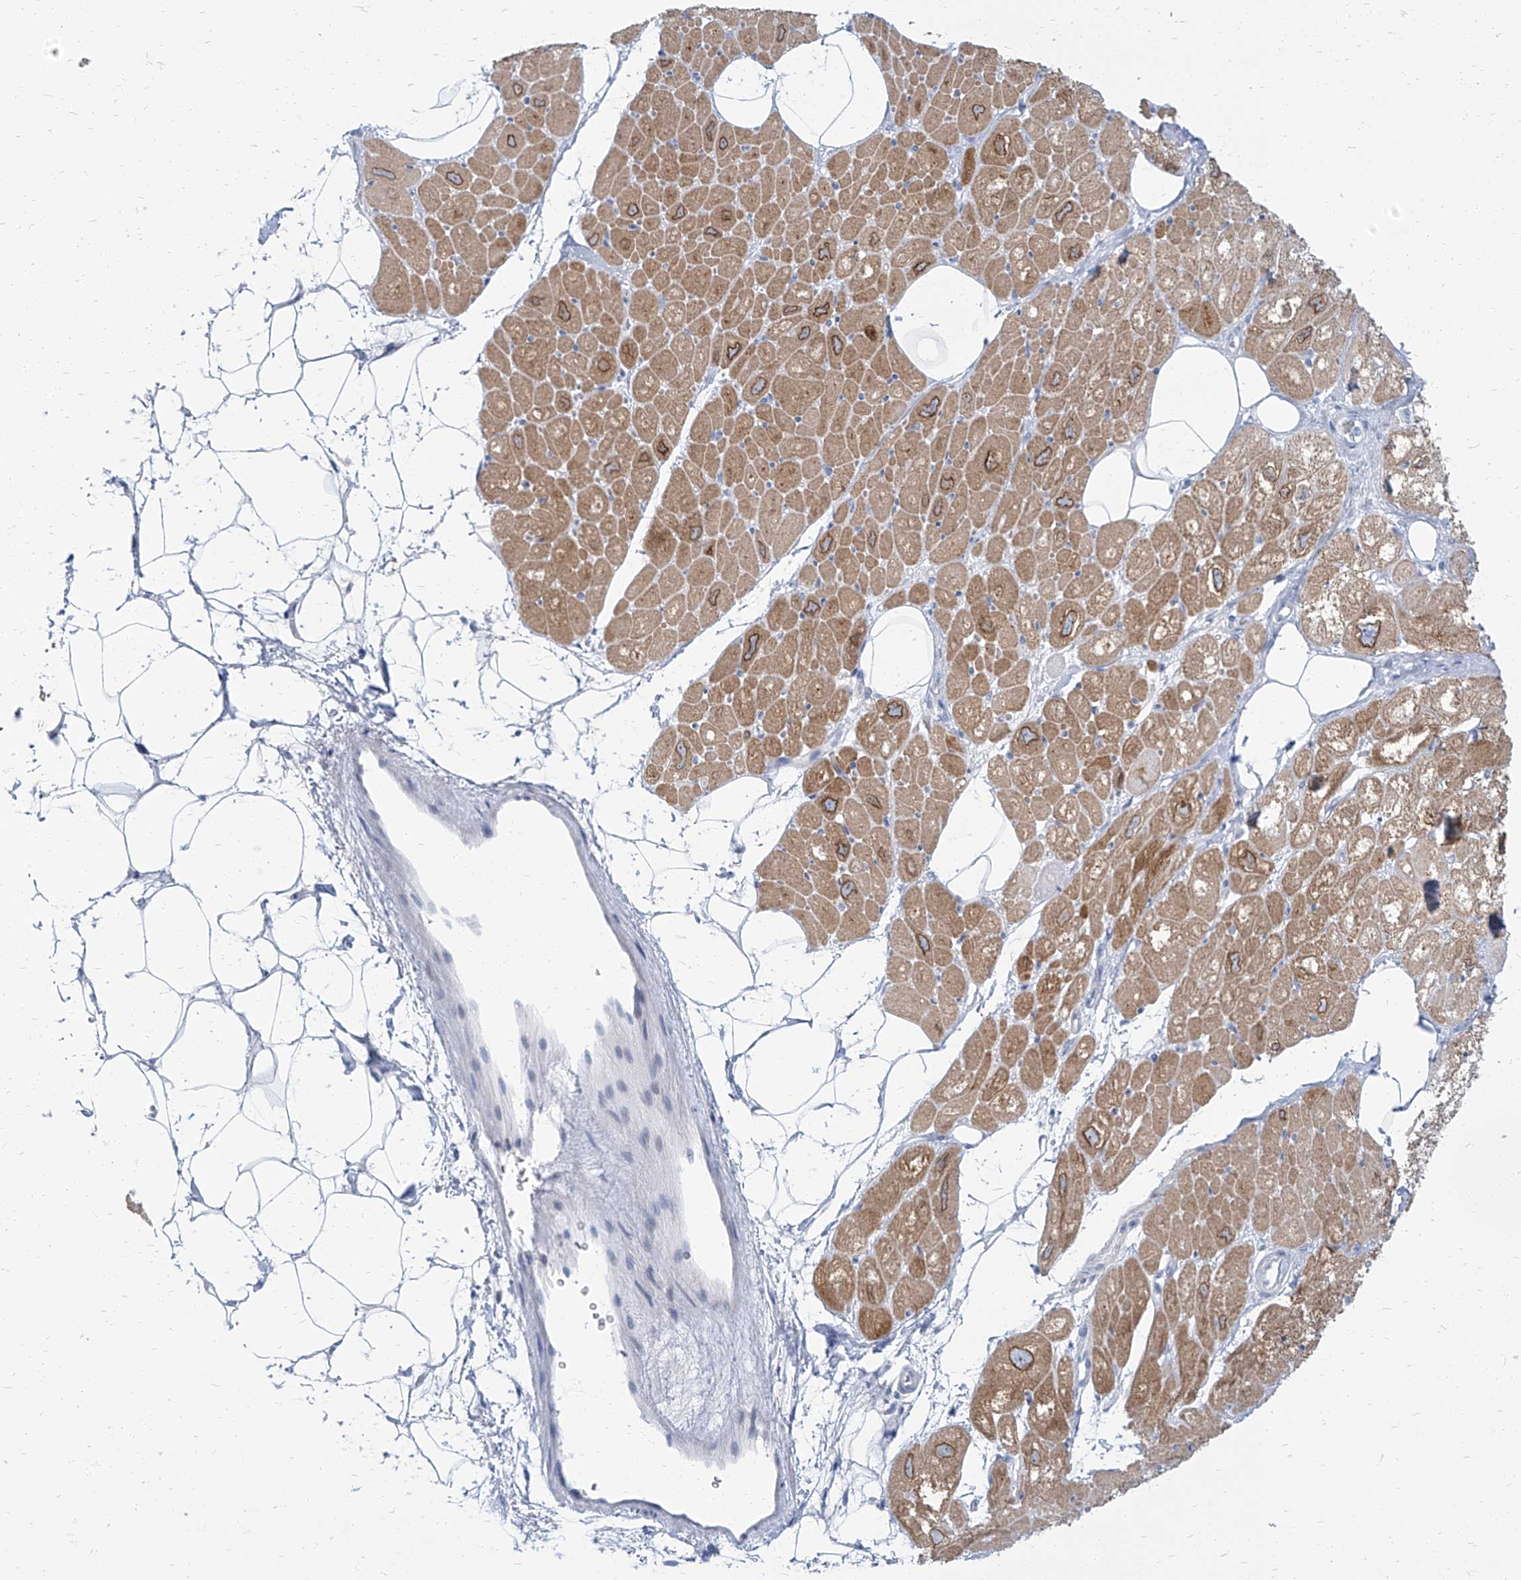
{"staining": {"intensity": "moderate", "quantity": "25%-75%", "location": "cytoplasmic/membranous,nuclear"}, "tissue": "heart muscle", "cell_type": "Cardiomyocytes", "image_type": "normal", "snomed": [{"axis": "morphology", "description": "Normal tissue, NOS"}, {"axis": "topography", "description": "Heart"}], "caption": "About 25%-75% of cardiomyocytes in benign human heart muscle exhibit moderate cytoplasmic/membranous,nuclear protein expression as visualized by brown immunohistochemical staining.", "gene": "TXLNB", "patient": {"sex": "male", "age": 50}}